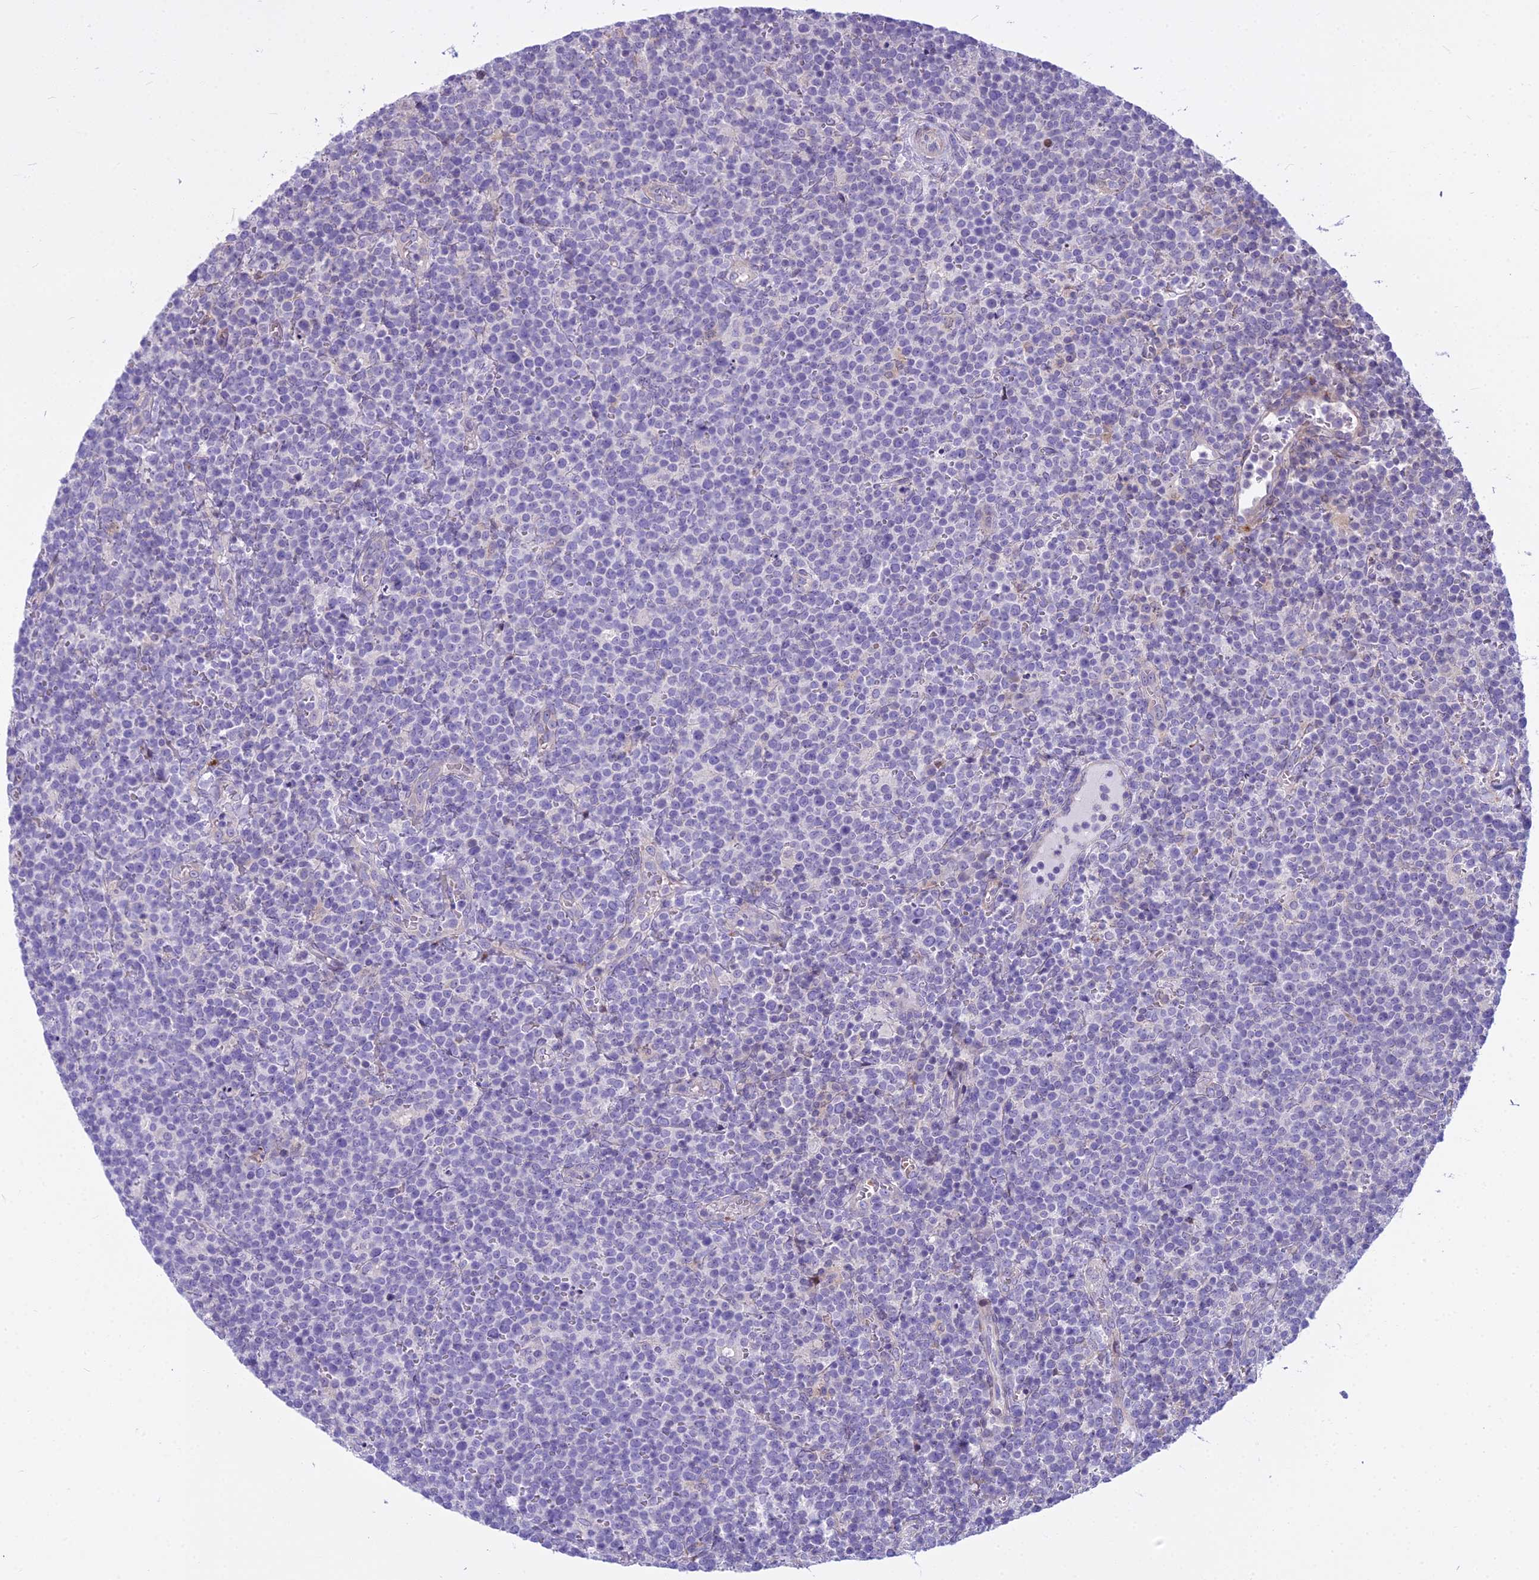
{"staining": {"intensity": "negative", "quantity": "none", "location": "none"}, "tissue": "lymphoma", "cell_type": "Tumor cells", "image_type": "cancer", "snomed": [{"axis": "morphology", "description": "Malignant lymphoma, non-Hodgkin's type, High grade"}, {"axis": "topography", "description": "Lymph node"}], "caption": "Micrograph shows no protein expression in tumor cells of lymphoma tissue.", "gene": "PCDHB14", "patient": {"sex": "male", "age": 61}}